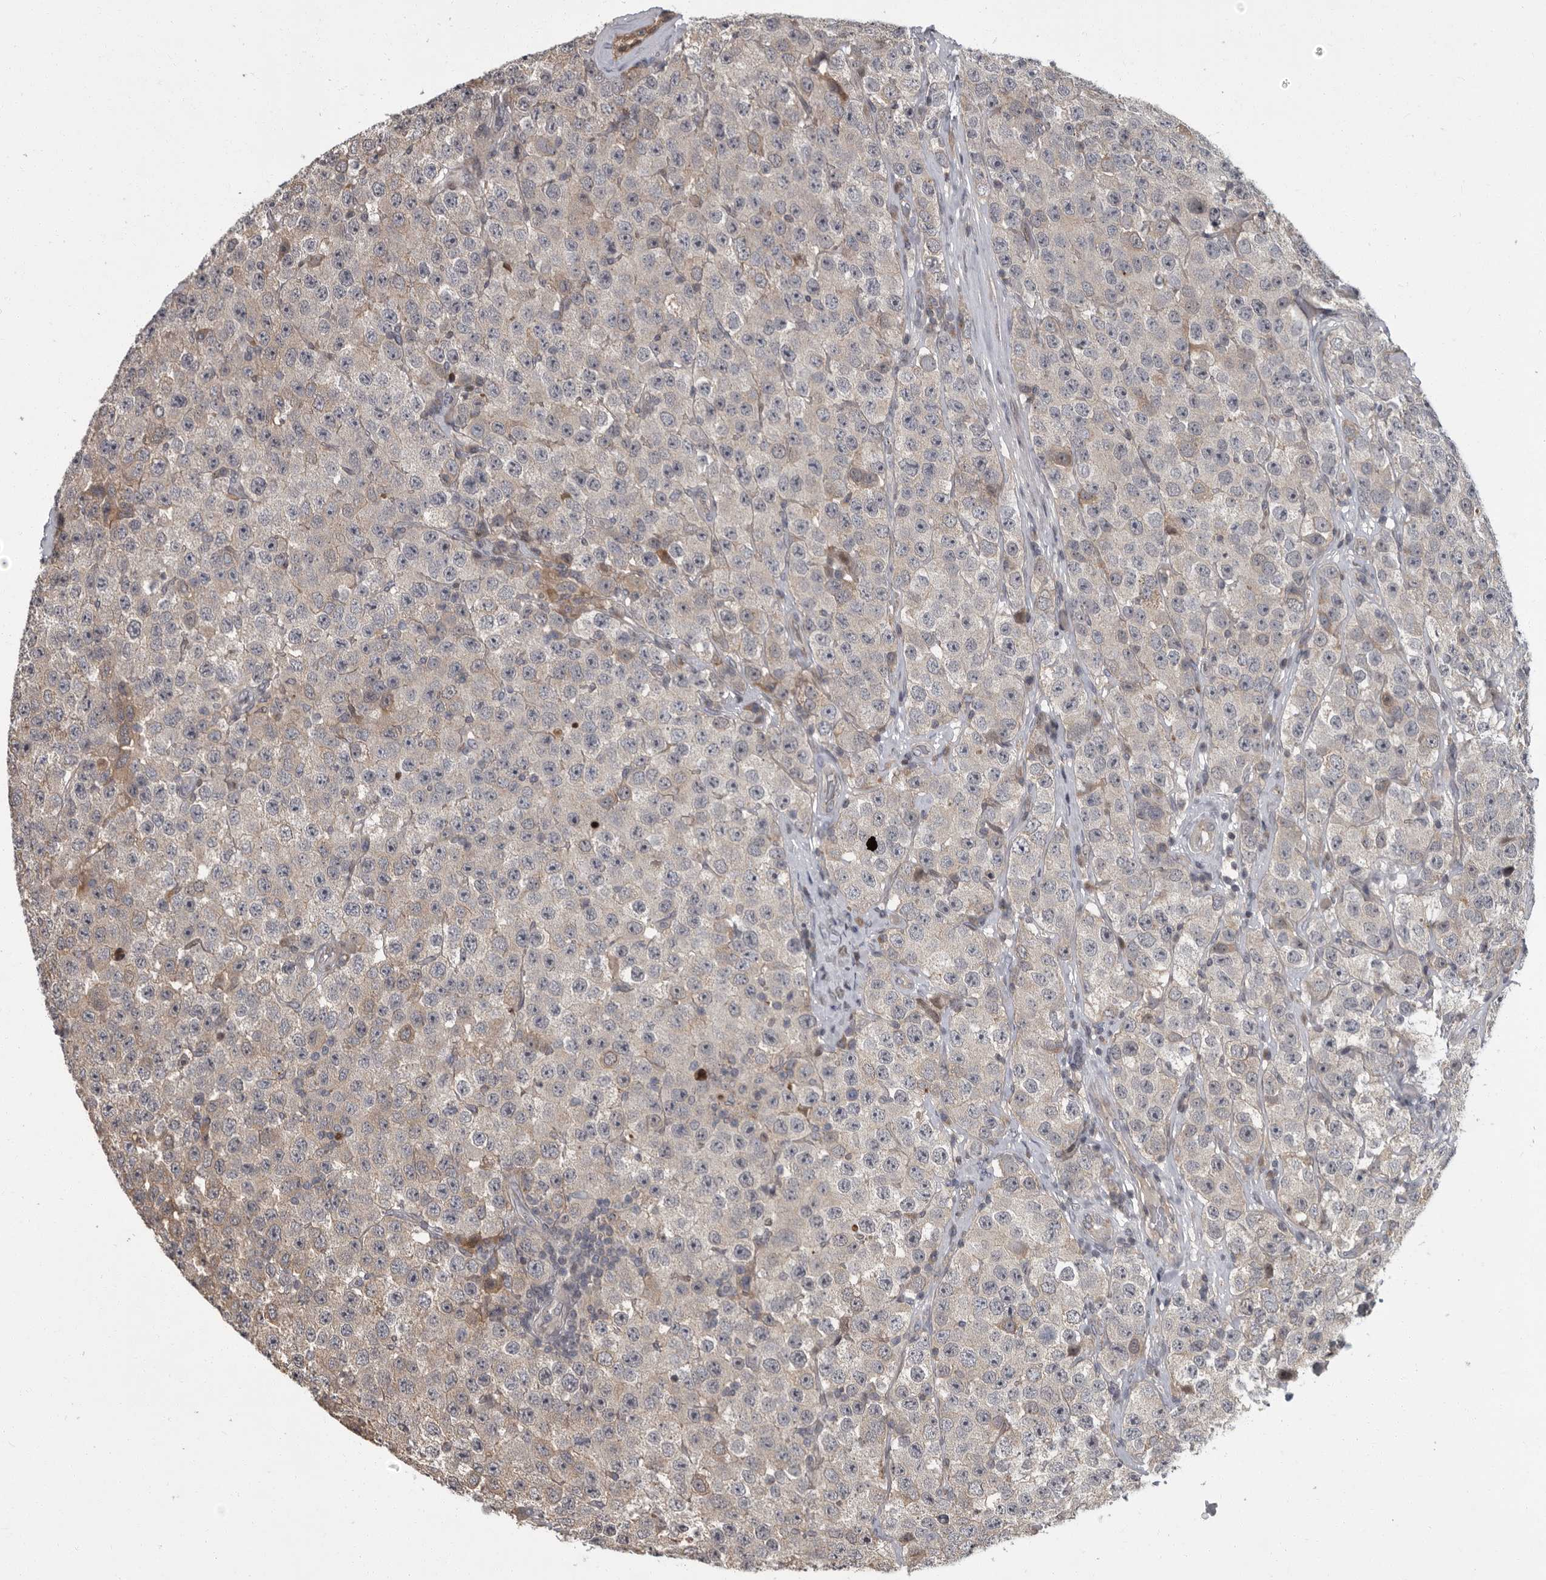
{"staining": {"intensity": "negative", "quantity": "none", "location": "none"}, "tissue": "testis cancer", "cell_type": "Tumor cells", "image_type": "cancer", "snomed": [{"axis": "morphology", "description": "Seminoma, NOS"}, {"axis": "morphology", "description": "Carcinoma, Embryonal, NOS"}, {"axis": "topography", "description": "Testis"}], "caption": "Tumor cells are negative for brown protein staining in testis cancer (seminoma).", "gene": "PDE7A", "patient": {"sex": "male", "age": 28}}